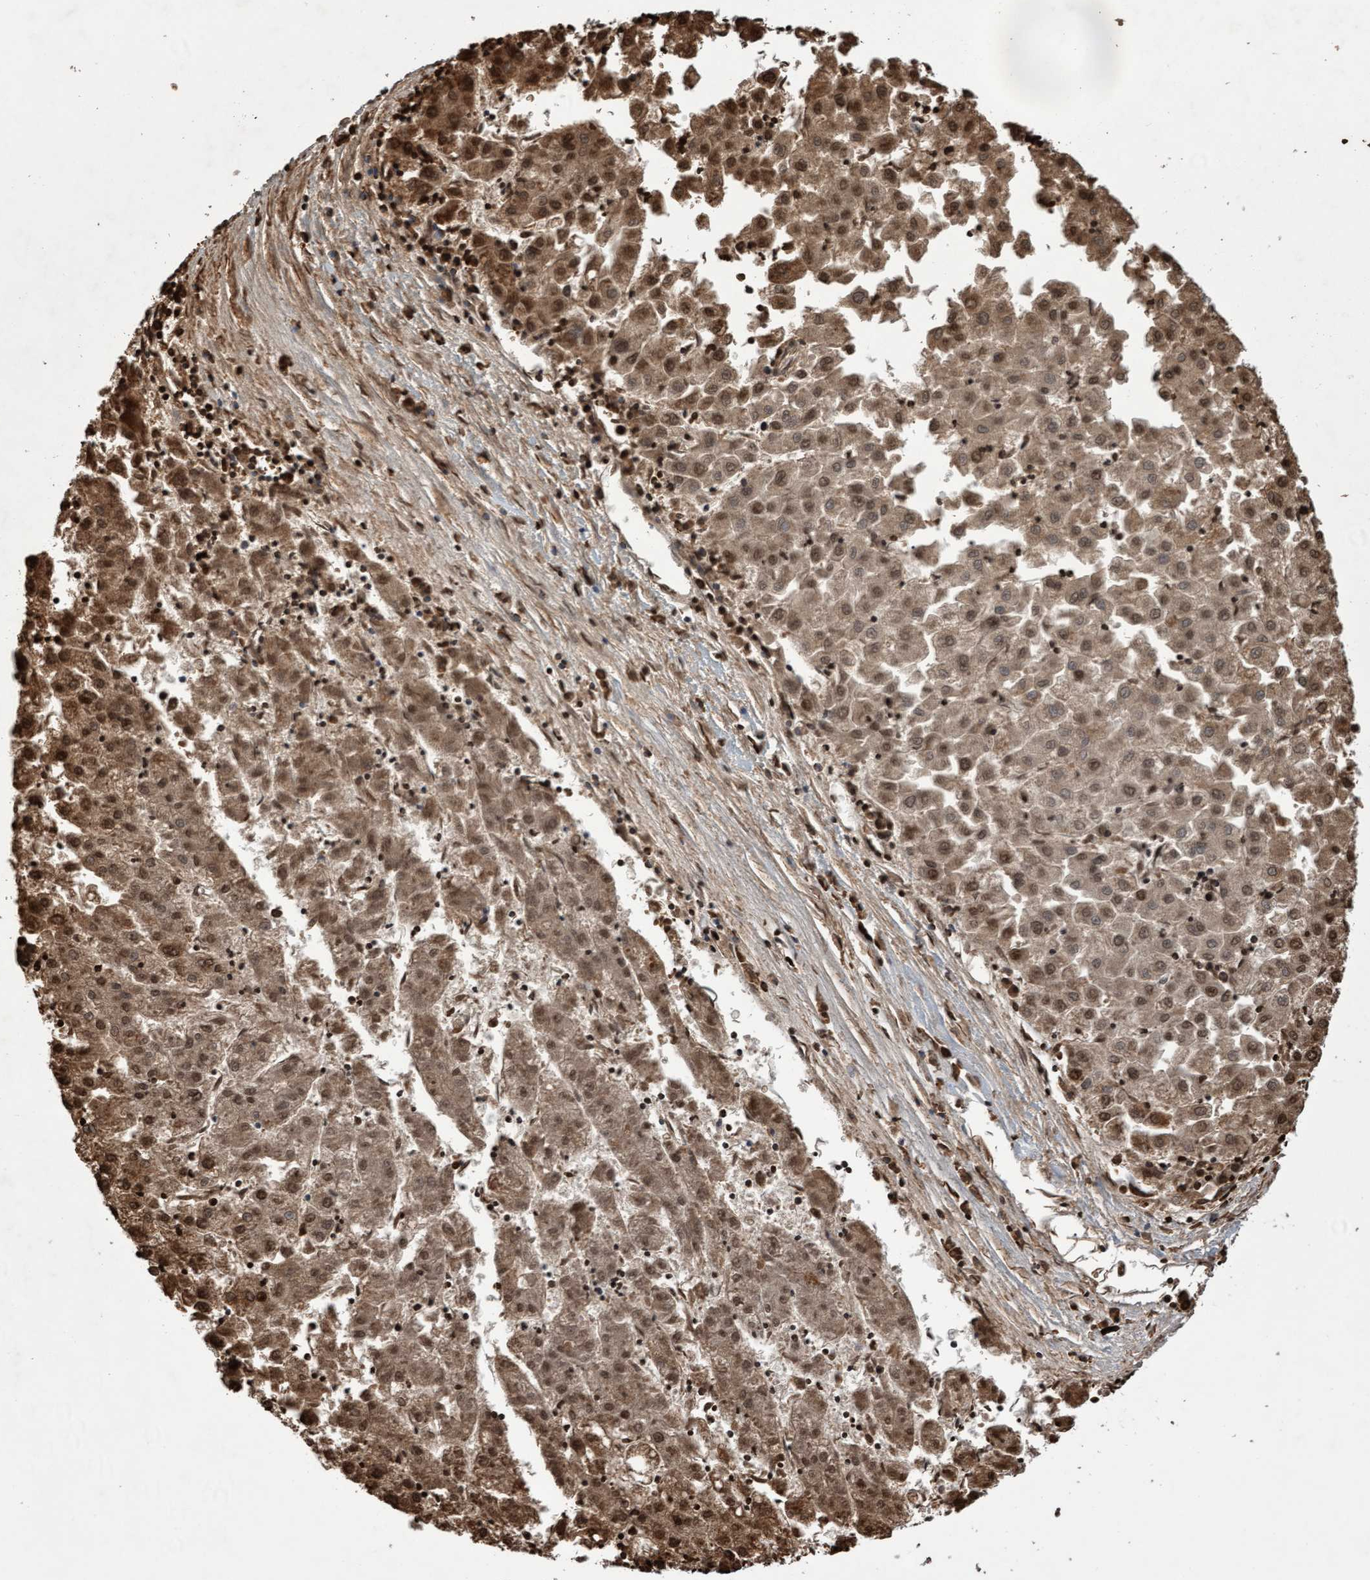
{"staining": {"intensity": "moderate", "quantity": ">75%", "location": "cytoplasmic/membranous"}, "tissue": "liver cancer", "cell_type": "Tumor cells", "image_type": "cancer", "snomed": [{"axis": "morphology", "description": "Carcinoma, Hepatocellular, NOS"}, {"axis": "topography", "description": "Liver"}], "caption": "The micrograph exhibits a brown stain indicating the presence of a protein in the cytoplasmic/membranous of tumor cells in liver cancer. (DAB (3,3'-diaminobenzidine) IHC with brightfield microscopy, high magnification).", "gene": "PECR", "patient": {"sex": "male", "age": 72}}